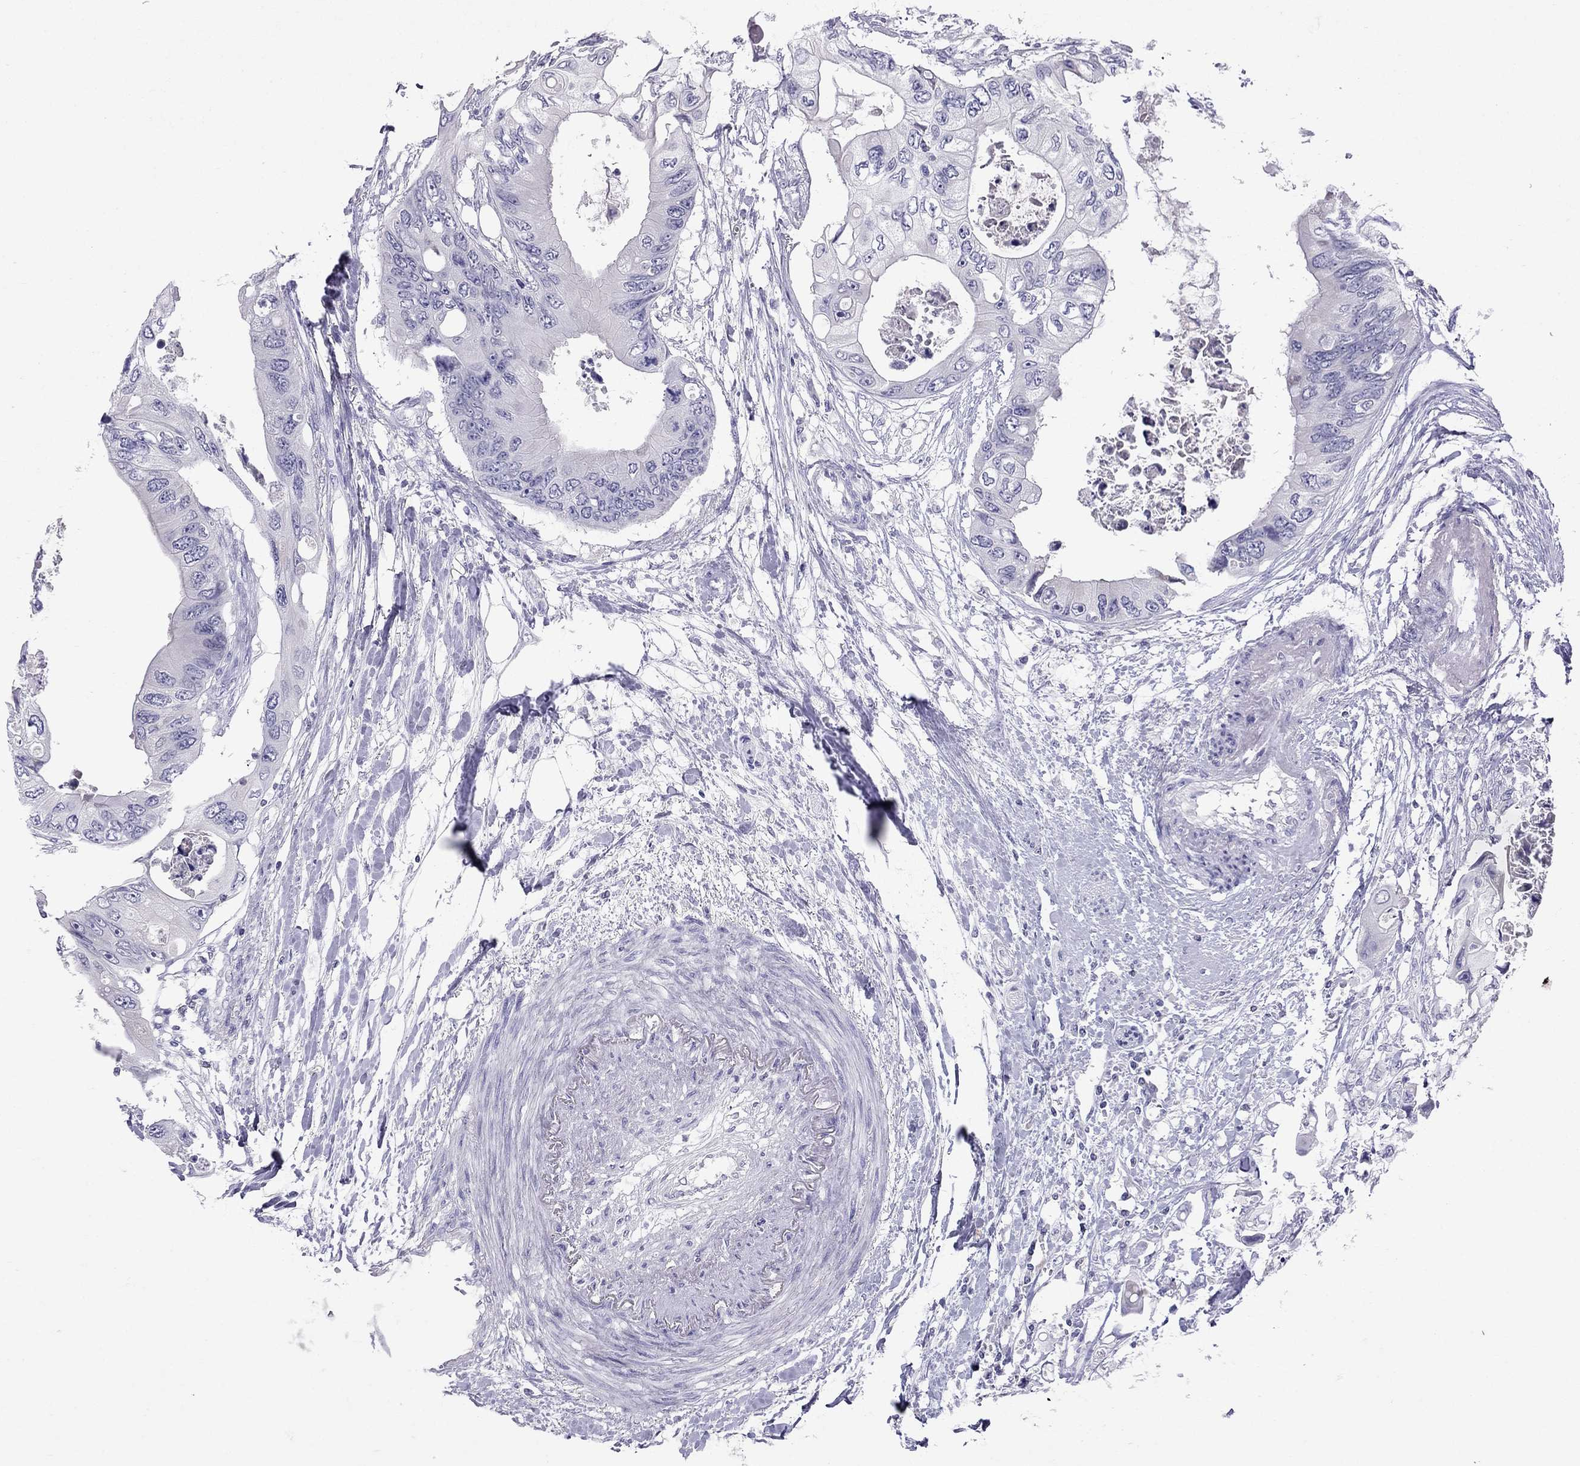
{"staining": {"intensity": "negative", "quantity": "none", "location": "none"}, "tissue": "colorectal cancer", "cell_type": "Tumor cells", "image_type": "cancer", "snomed": [{"axis": "morphology", "description": "Adenocarcinoma, NOS"}, {"axis": "topography", "description": "Rectum"}], "caption": "Immunohistochemical staining of human adenocarcinoma (colorectal) shows no significant positivity in tumor cells.", "gene": "MUC16", "patient": {"sex": "male", "age": 63}}